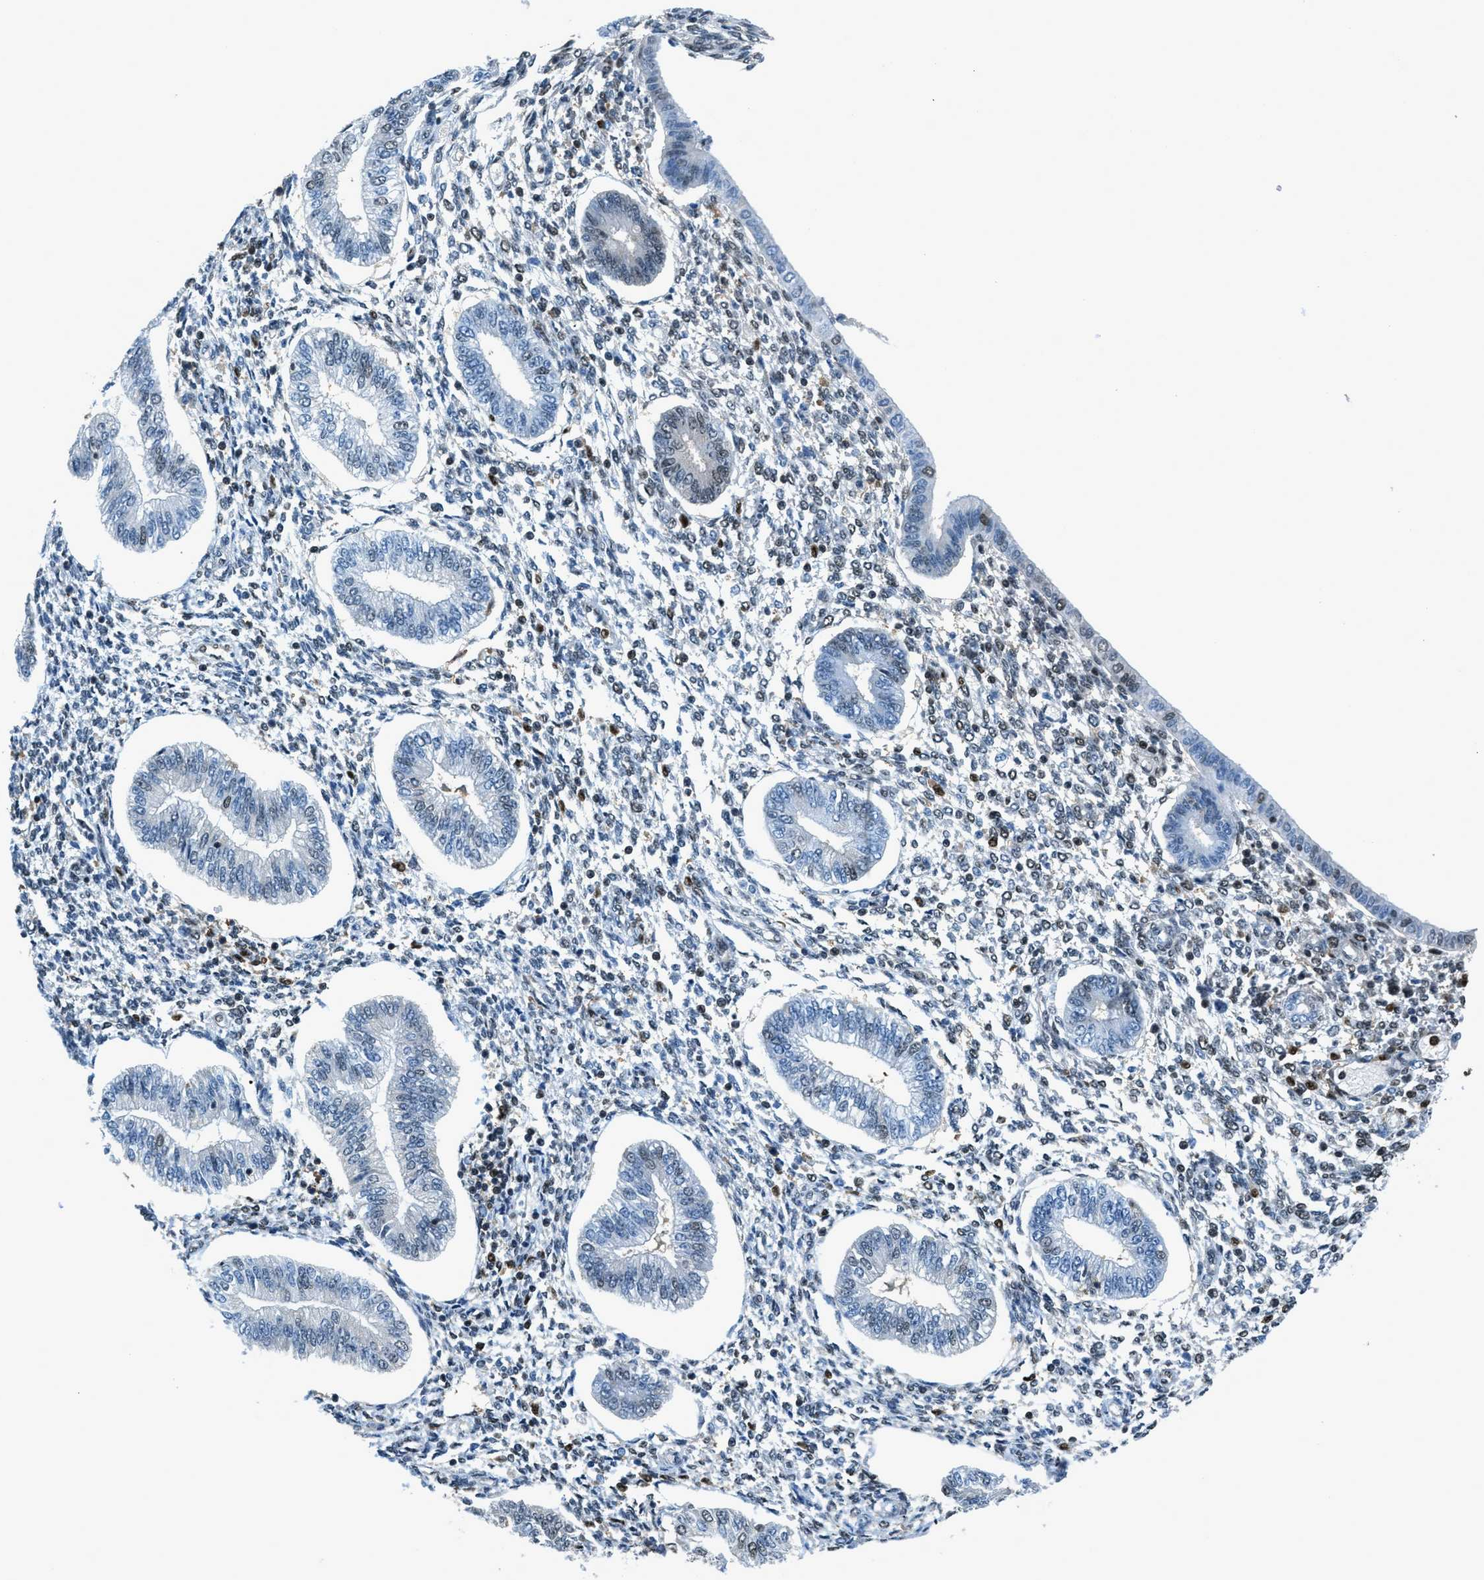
{"staining": {"intensity": "moderate", "quantity": "<25%", "location": "nuclear"}, "tissue": "endometrium", "cell_type": "Cells in endometrial stroma", "image_type": "normal", "snomed": [{"axis": "morphology", "description": "Normal tissue, NOS"}, {"axis": "topography", "description": "Endometrium"}], "caption": "IHC of benign human endometrium displays low levels of moderate nuclear expression in approximately <25% of cells in endometrial stroma. (brown staining indicates protein expression, while blue staining denotes nuclei).", "gene": "OGFR", "patient": {"sex": "female", "age": 50}}